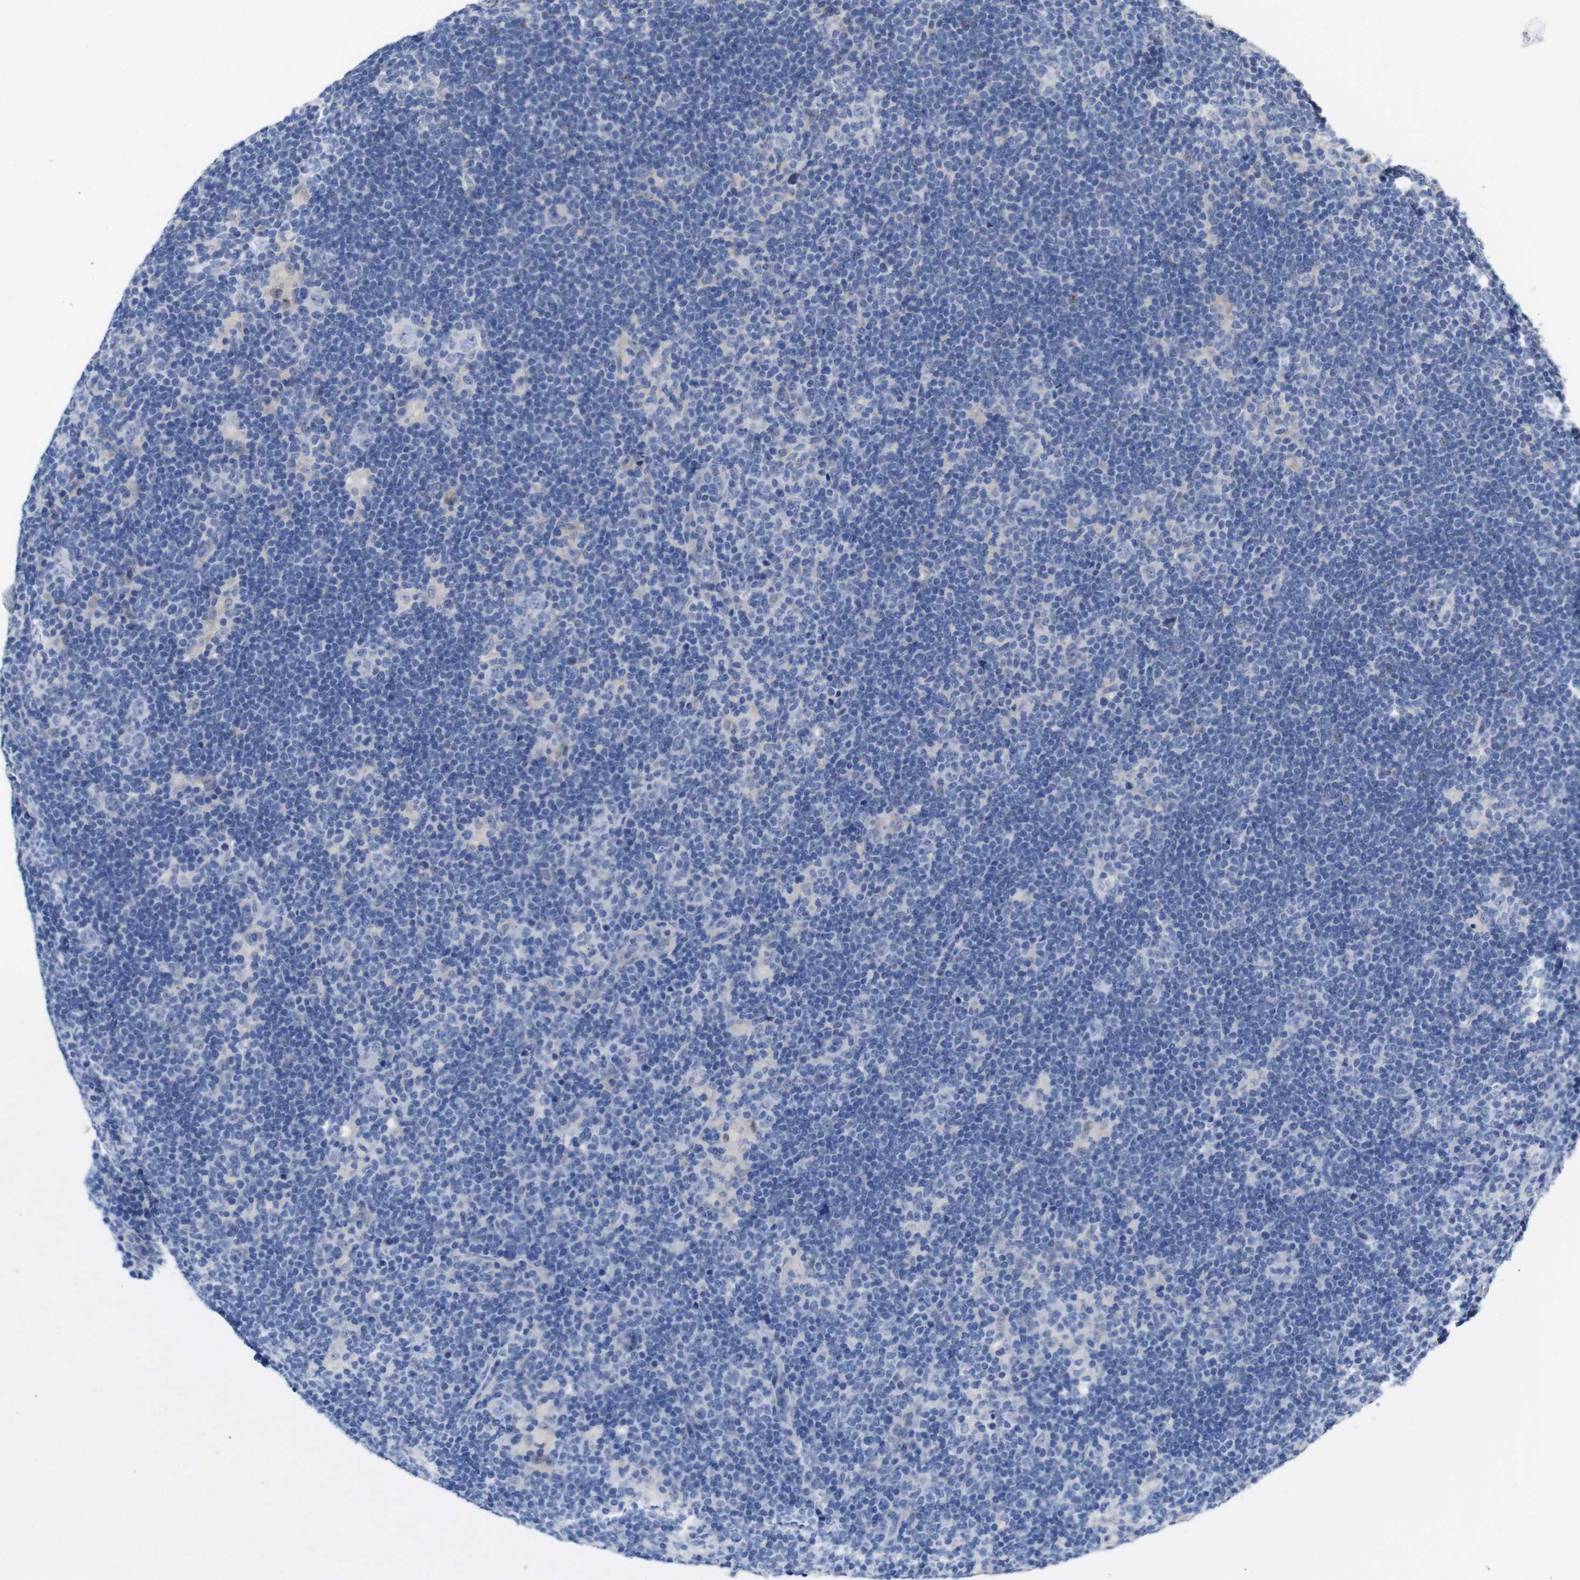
{"staining": {"intensity": "negative", "quantity": "none", "location": "none"}, "tissue": "lymphoma", "cell_type": "Tumor cells", "image_type": "cancer", "snomed": [{"axis": "morphology", "description": "Hodgkin's disease, NOS"}, {"axis": "topography", "description": "Lymph node"}], "caption": "IHC photomicrograph of neoplastic tissue: human Hodgkin's disease stained with DAB (3,3'-diaminobenzidine) reveals no significant protein positivity in tumor cells.", "gene": "TCEAL9", "patient": {"sex": "female", "age": 57}}